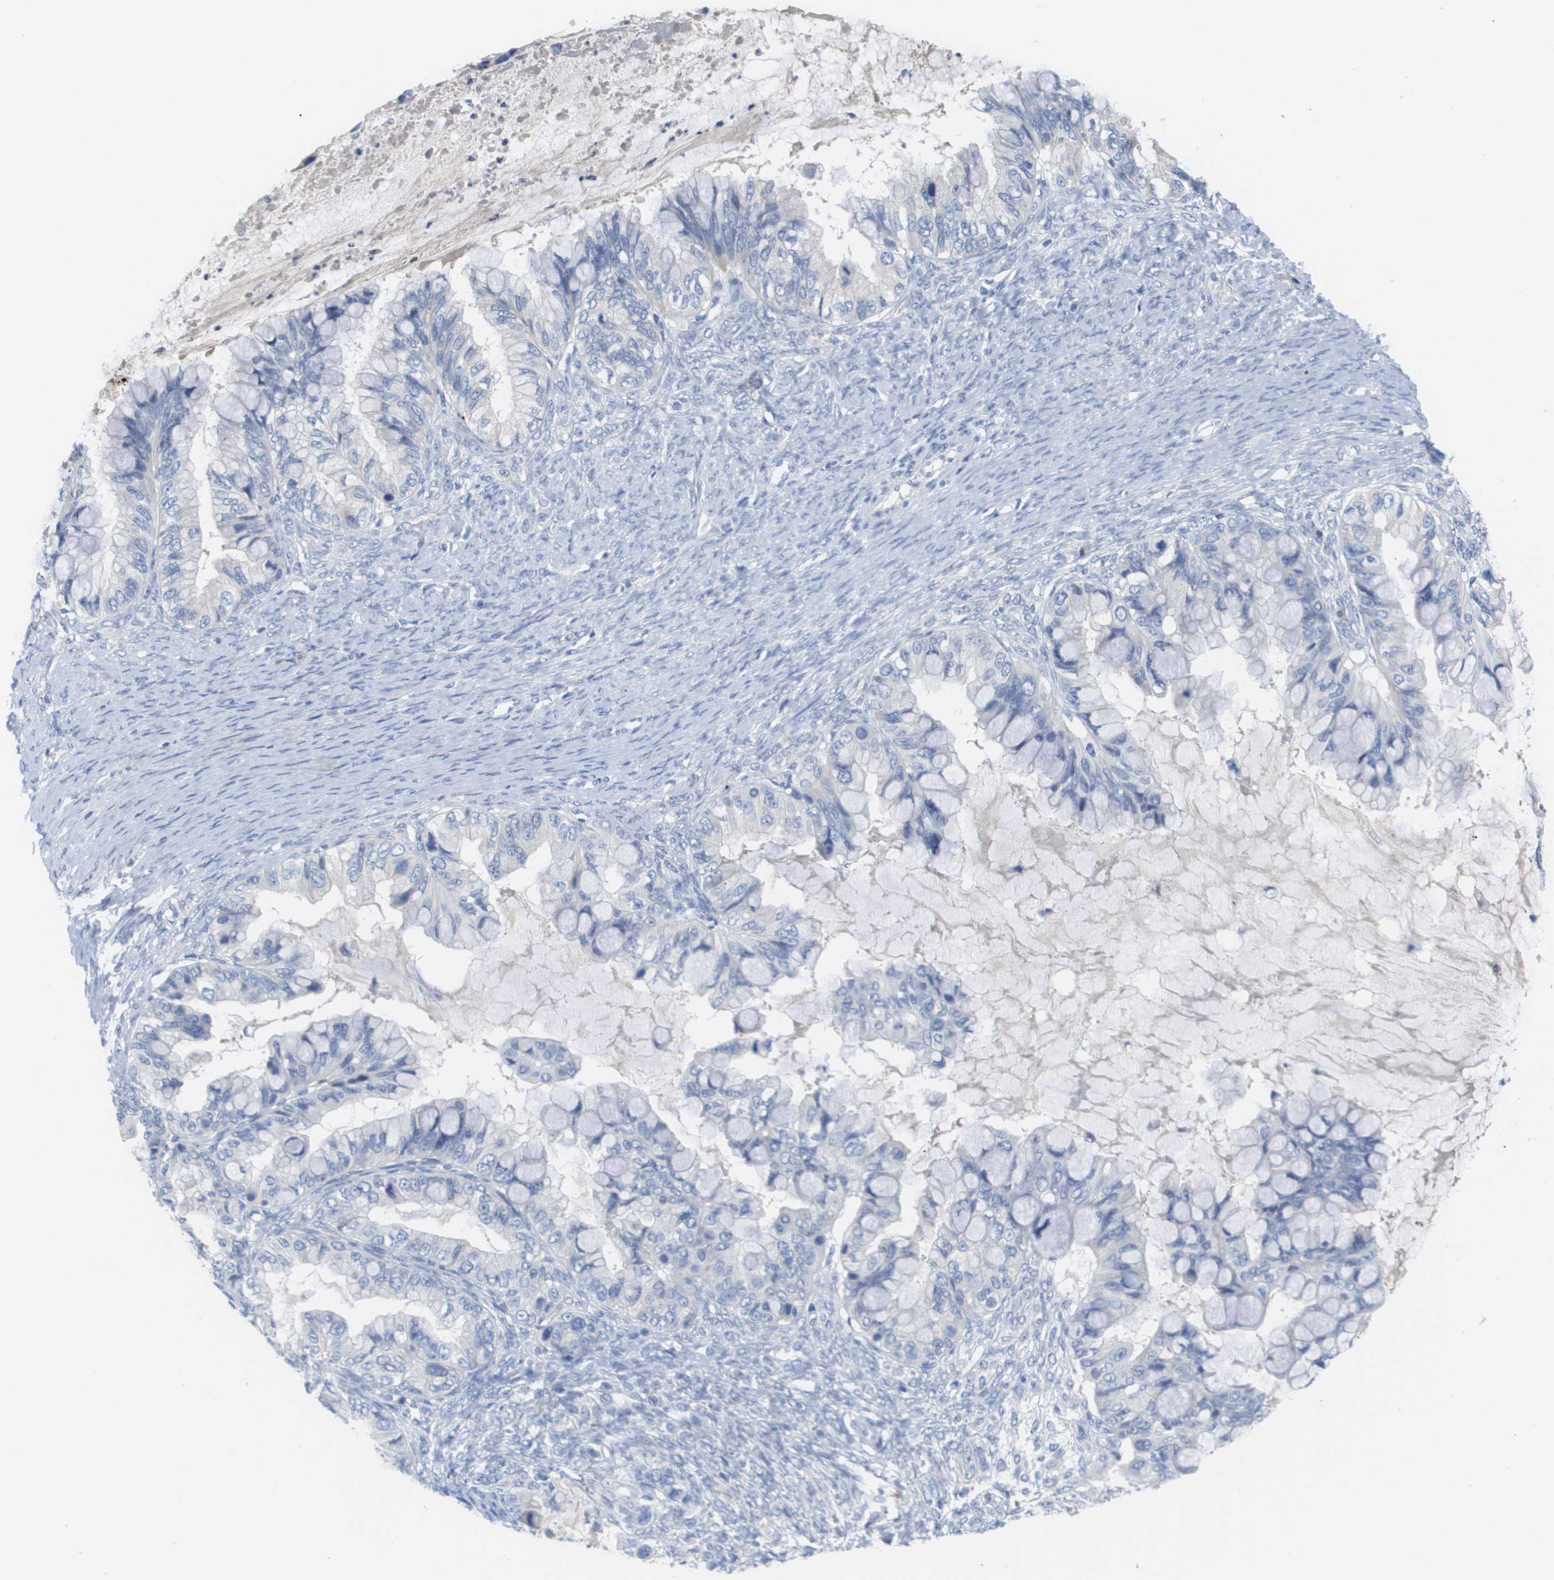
{"staining": {"intensity": "negative", "quantity": "none", "location": "none"}, "tissue": "ovarian cancer", "cell_type": "Tumor cells", "image_type": "cancer", "snomed": [{"axis": "morphology", "description": "Cystadenocarcinoma, mucinous, NOS"}, {"axis": "topography", "description": "Ovary"}], "caption": "Immunohistochemistry micrograph of ovarian cancer stained for a protein (brown), which shows no positivity in tumor cells. The staining is performed using DAB (3,3'-diaminobenzidine) brown chromogen with nuclei counter-stained in using hematoxylin.", "gene": "MS4A1", "patient": {"sex": "female", "age": 80}}